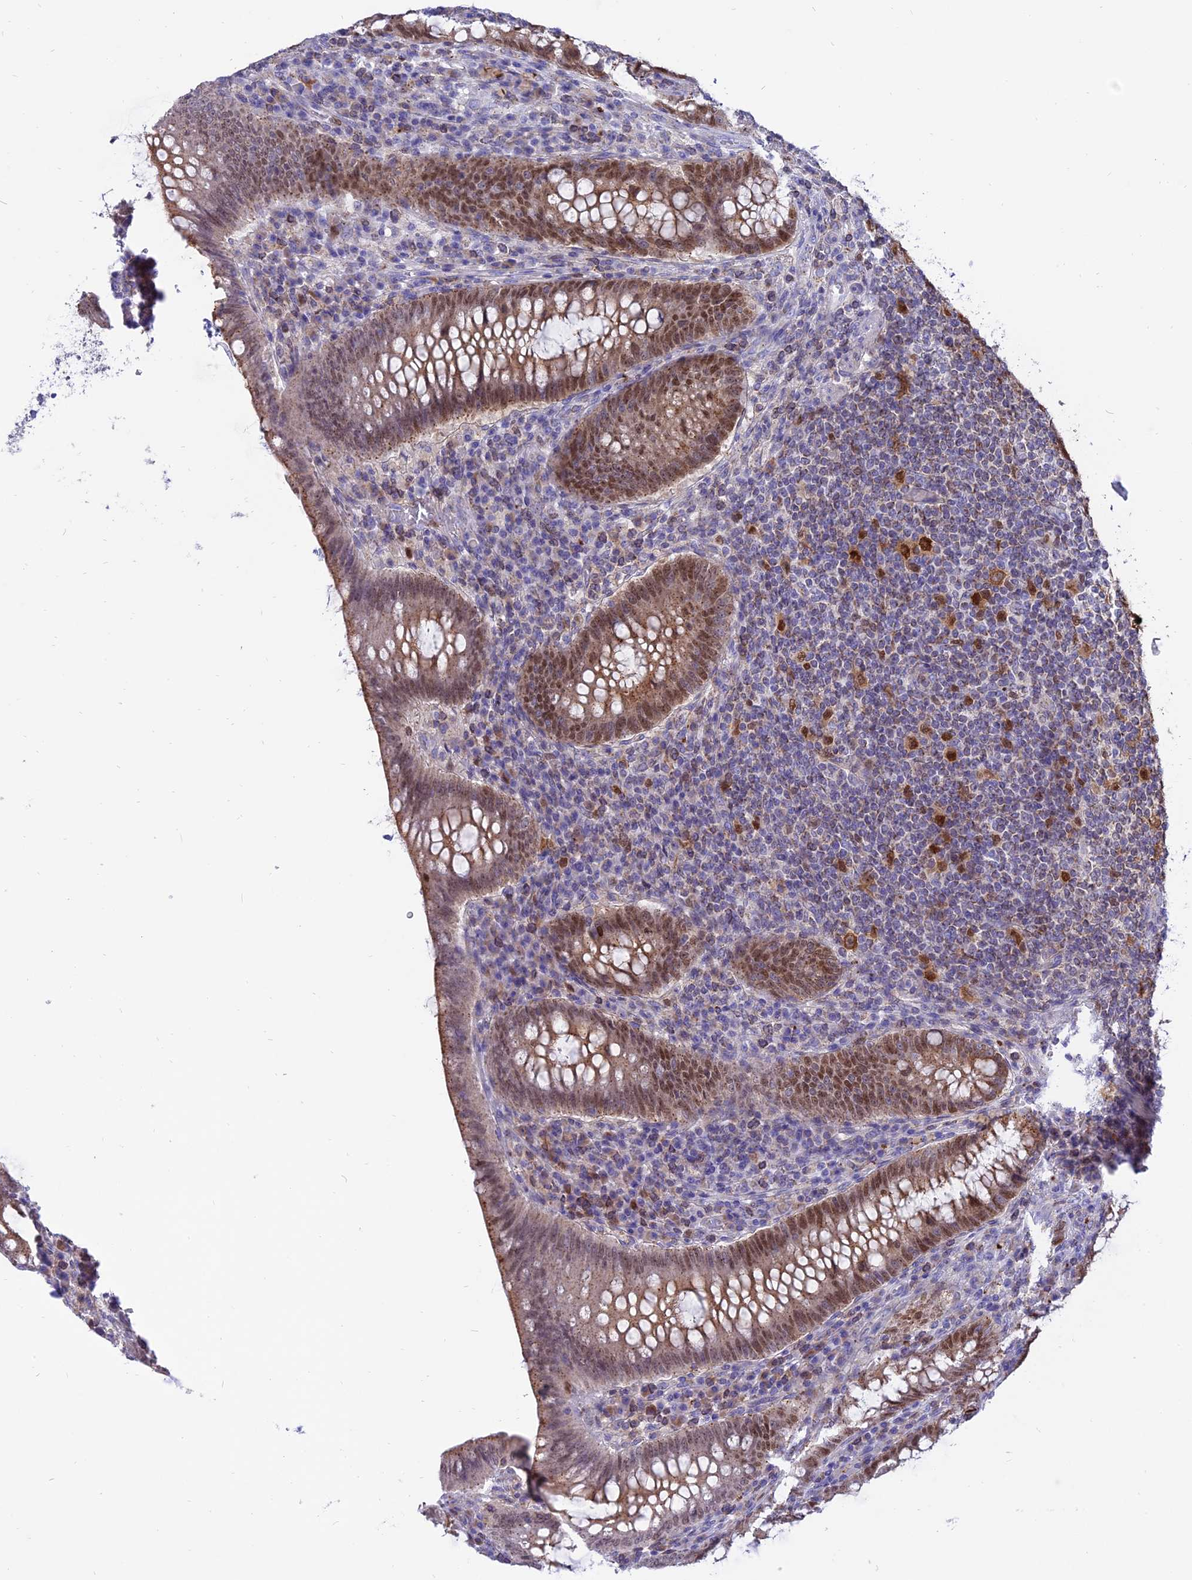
{"staining": {"intensity": "moderate", "quantity": "25%-75%", "location": "cytoplasmic/membranous,nuclear"}, "tissue": "appendix", "cell_type": "Glandular cells", "image_type": "normal", "snomed": [{"axis": "morphology", "description": "Normal tissue, NOS"}, {"axis": "topography", "description": "Appendix"}], "caption": "Immunohistochemistry (IHC) histopathology image of unremarkable appendix: human appendix stained using immunohistochemistry (IHC) reveals medium levels of moderate protein expression localized specifically in the cytoplasmic/membranous,nuclear of glandular cells, appearing as a cytoplasmic/membranous,nuclear brown color.", "gene": "CENPV", "patient": {"sex": "male", "age": 78}}